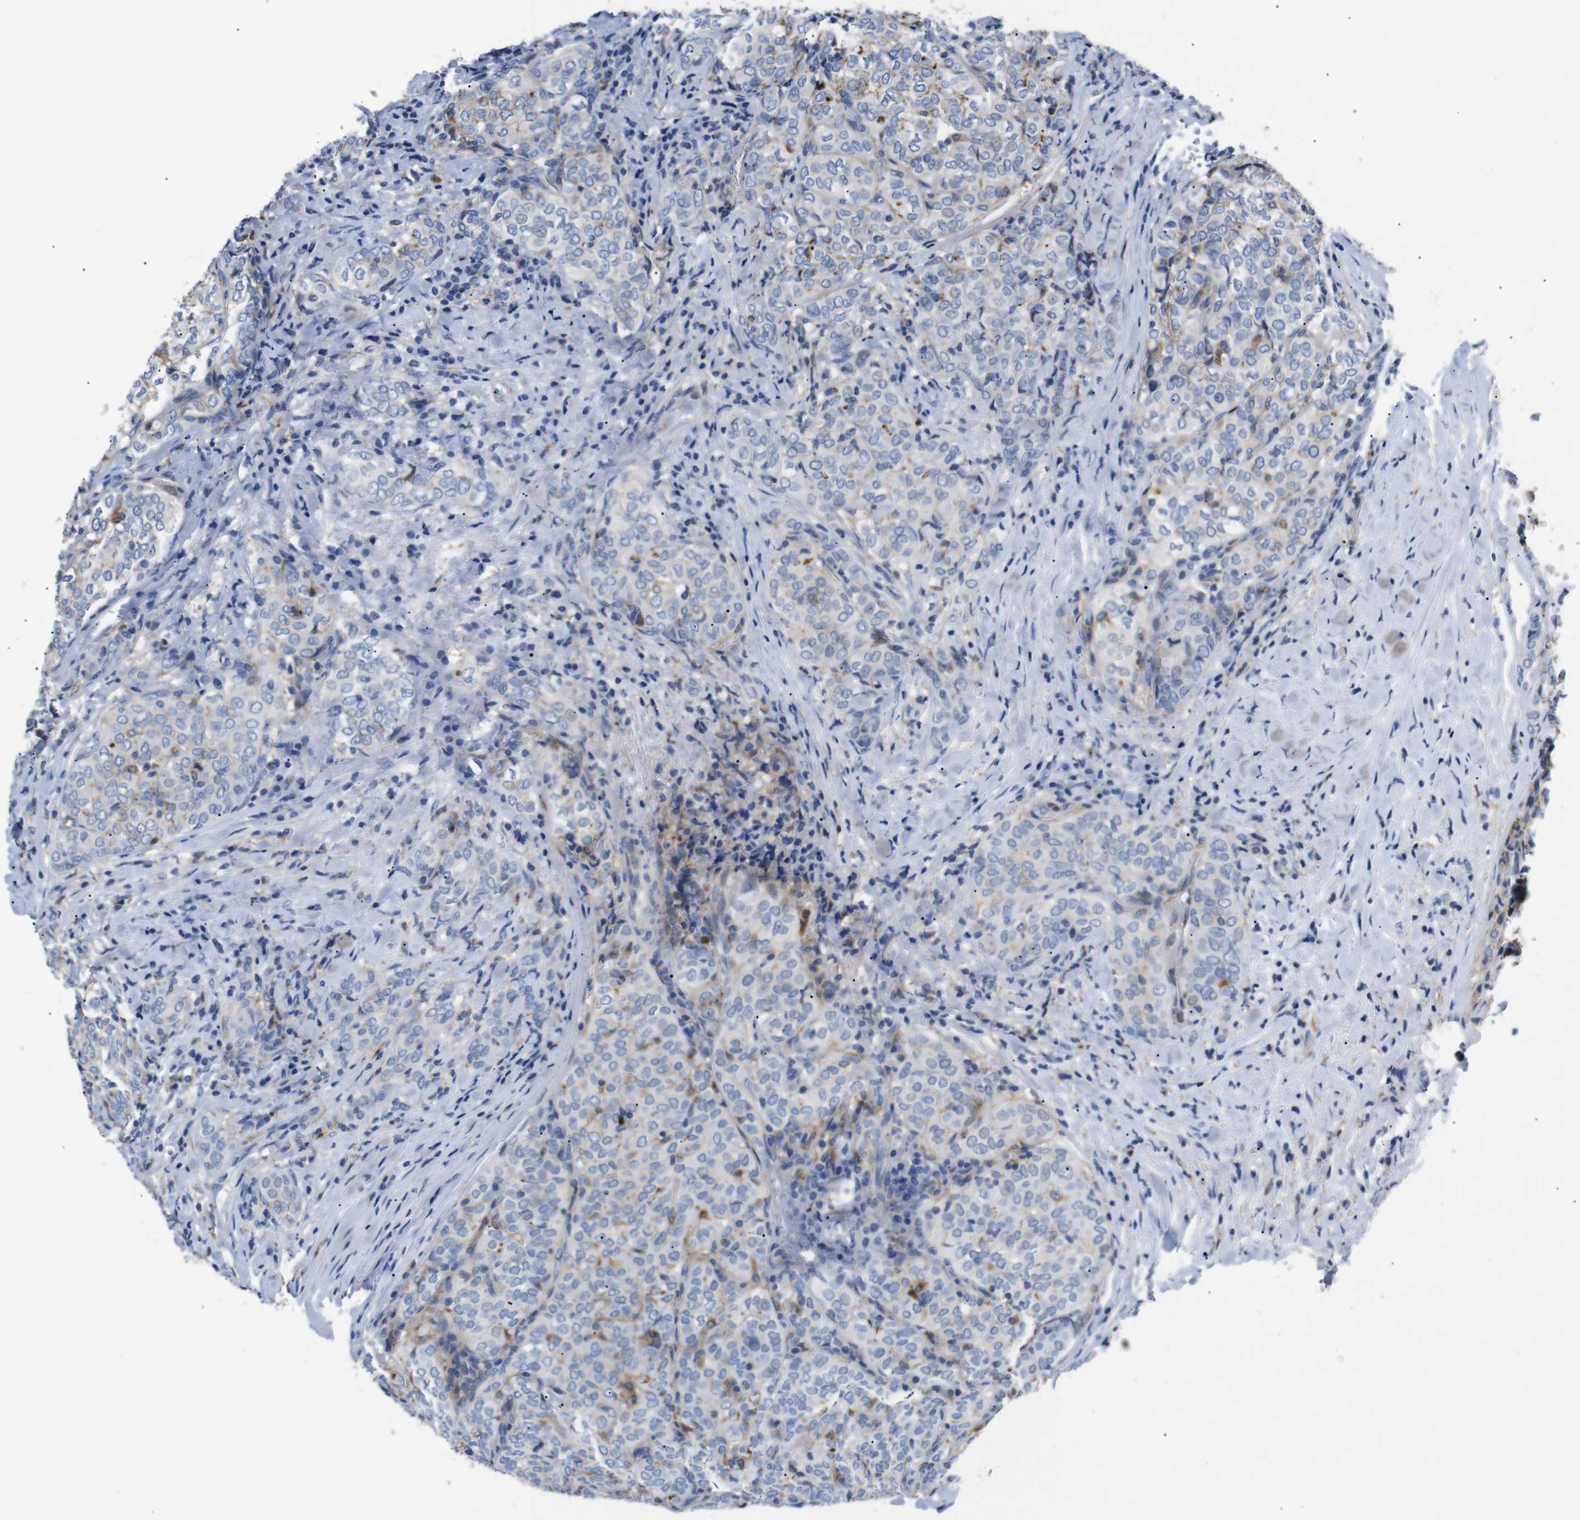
{"staining": {"intensity": "weak", "quantity": "<25%", "location": "cytoplasmic/membranous"}, "tissue": "thyroid cancer", "cell_type": "Tumor cells", "image_type": "cancer", "snomed": [{"axis": "morphology", "description": "Normal tissue, NOS"}, {"axis": "morphology", "description": "Papillary adenocarcinoma, NOS"}, {"axis": "topography", "description": "Thyroid gland"}], "caption": "High magnification brightfield microscopy of thyroid cancer (papillary adenocarcinoma) stained with DAB (brown) and counterstained with hematoxylin (blue): tumor cells show no significant staining.", "gene": "SDCBP", "patient": {"sex": "female", "age": 30}}